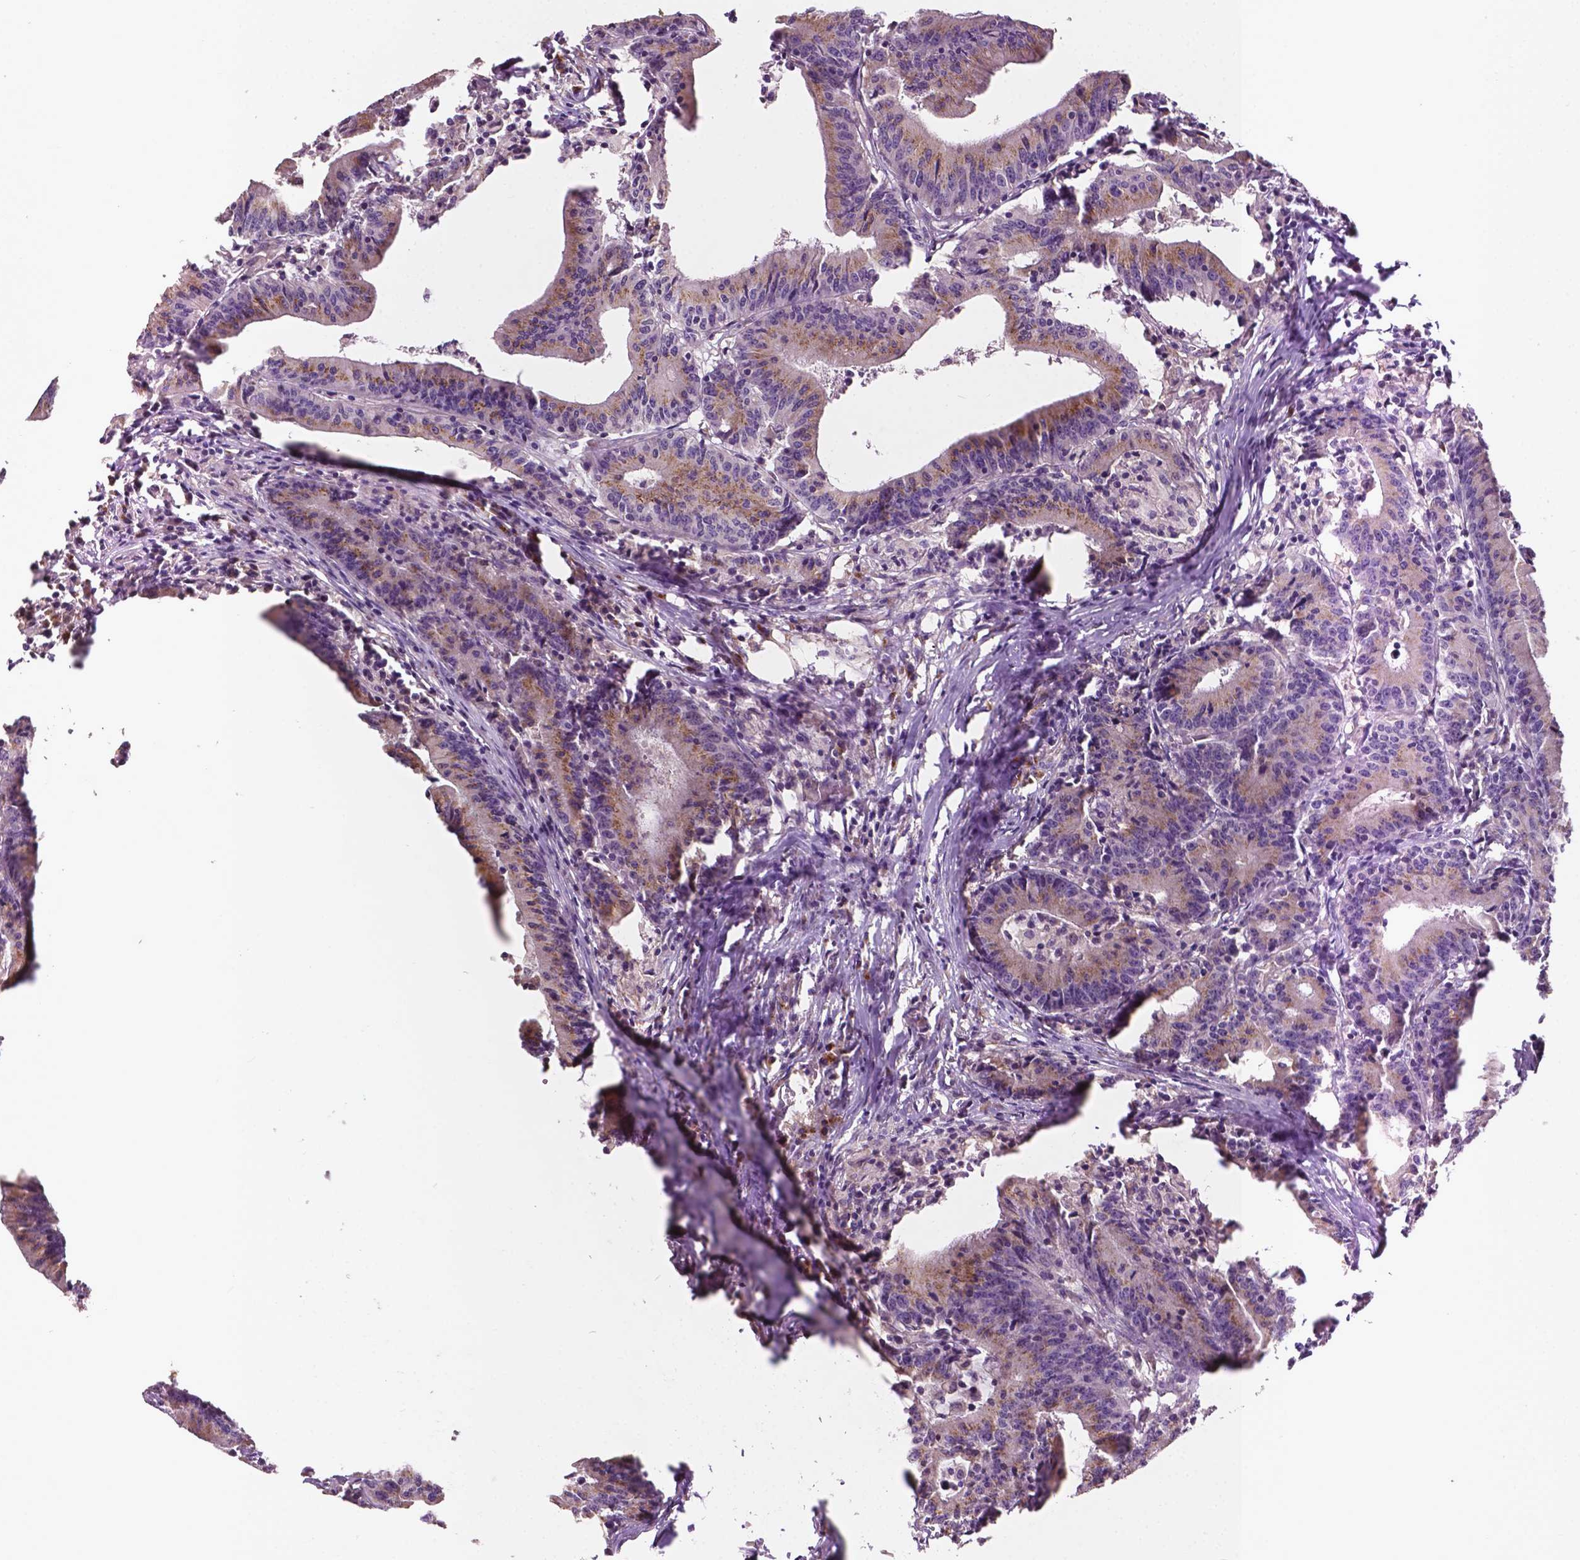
{"staining": {"intensity": "weak", "quantity": ">75%", "location": "cytoplasmic/membranous"}, "tissue": "colorectal cancer", "cell_type": "Tumor cells", "image_type": "cancer", "snomed": [{"axis": "morphology", "description": "Adenocarcinoma, NOS"}, {"axis": "topography", "description": "Colon"}], "caption": "Protein expression analysis of human colorectal cancer (adenocarcinoma) reveals weak cytoplasmic/membranous positivity in approximately >75% of tumor cells. Ihc stains the protein of interest in brown and the nuclei are stained blue.", "gene": "EBAG9", "patient": {"sex": "female", "age": 78}}